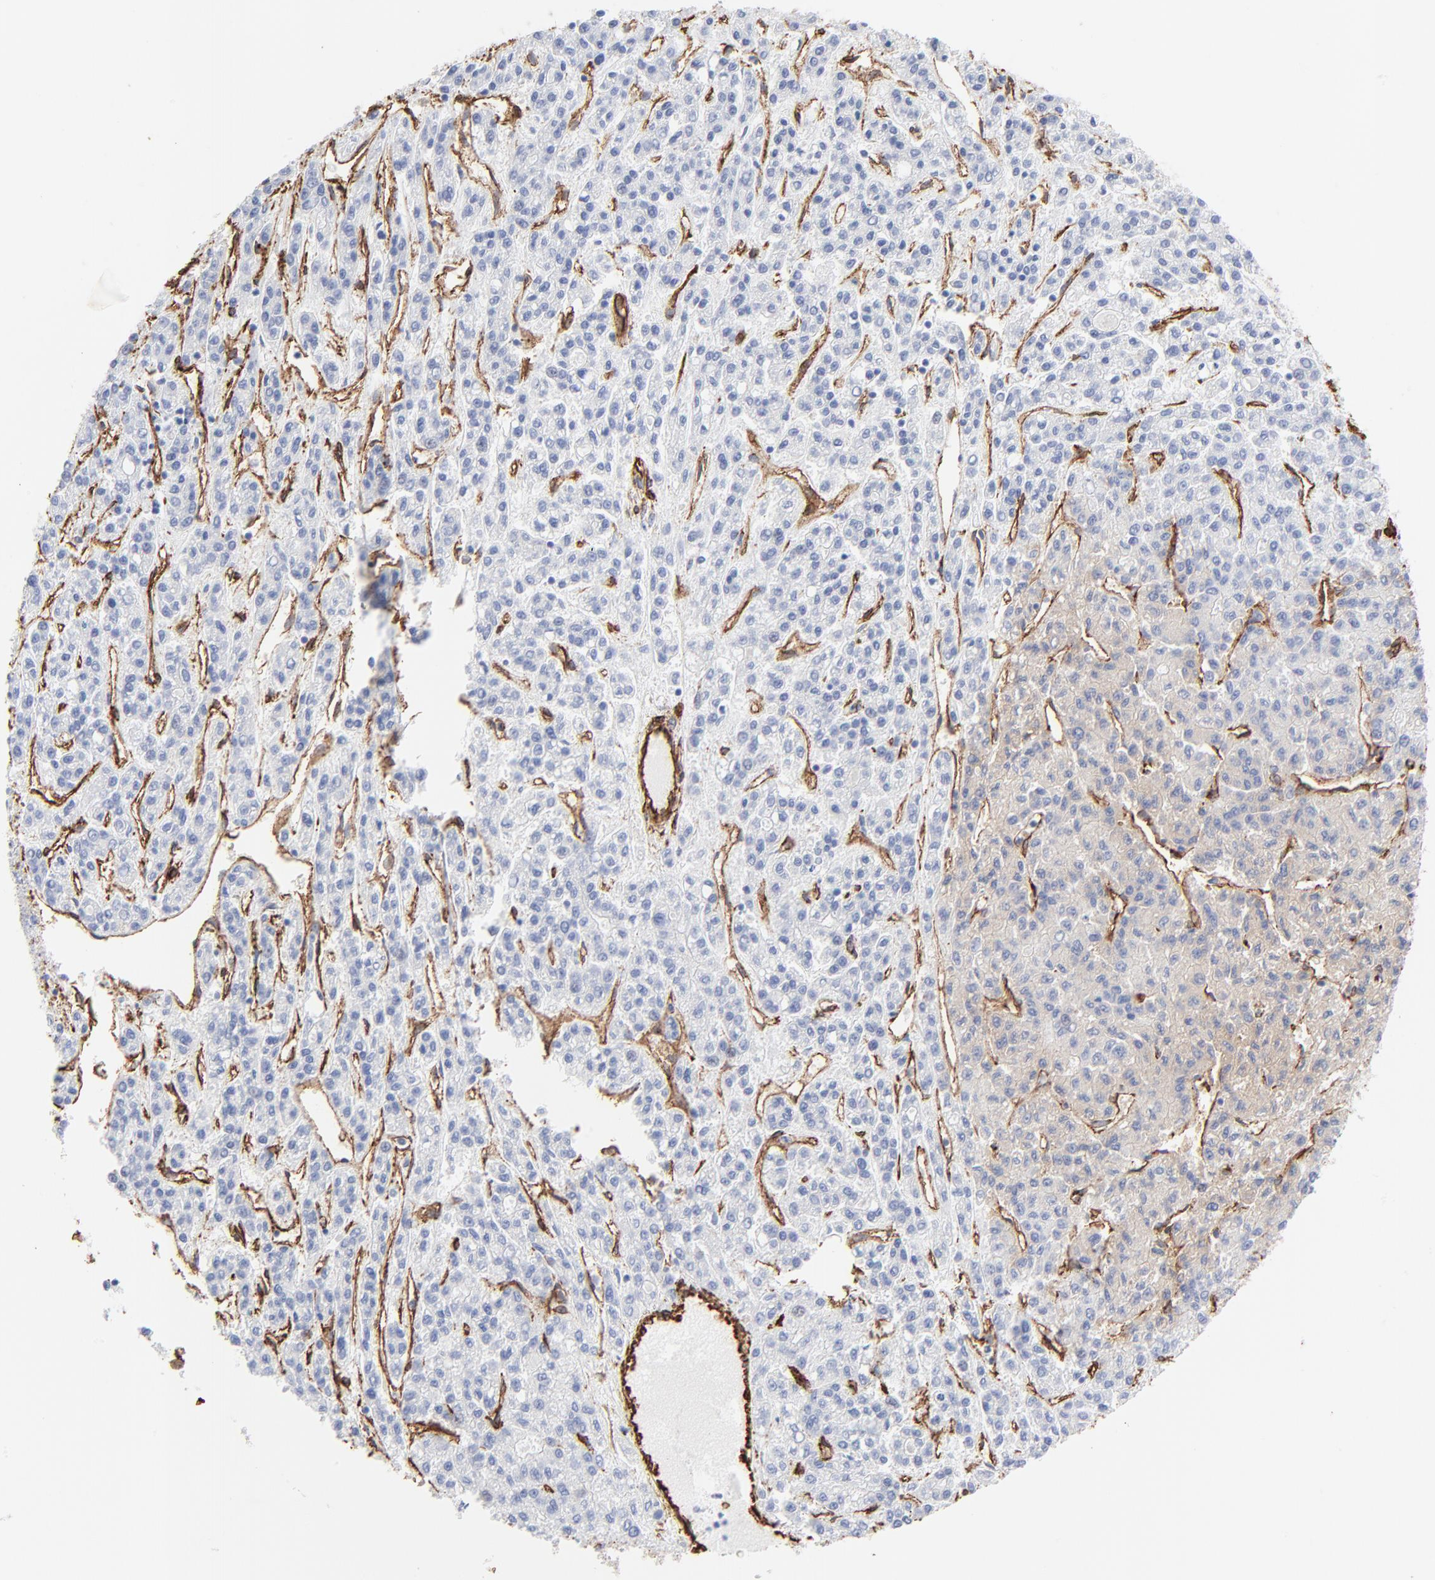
{"staining": {"intensity": "negative", "quantity": "none", "location": "none"}, "tissue": "liver cancer", "cell_type": "Tumor cells", "image_type": "cancer", "snomed": [{"axis": "morphology", "description": "Carcinoma, Hepatocellular, NOS"}, {"axis": "topography", "description": "Liver"}], "caption": "Liver cancer (hepatocellular carcinoma) was stained to show a protein in brown. There is no significant staining in tumor cells.", "gene": "CAV1", "patient": {"sex": "male", "age": 70}}